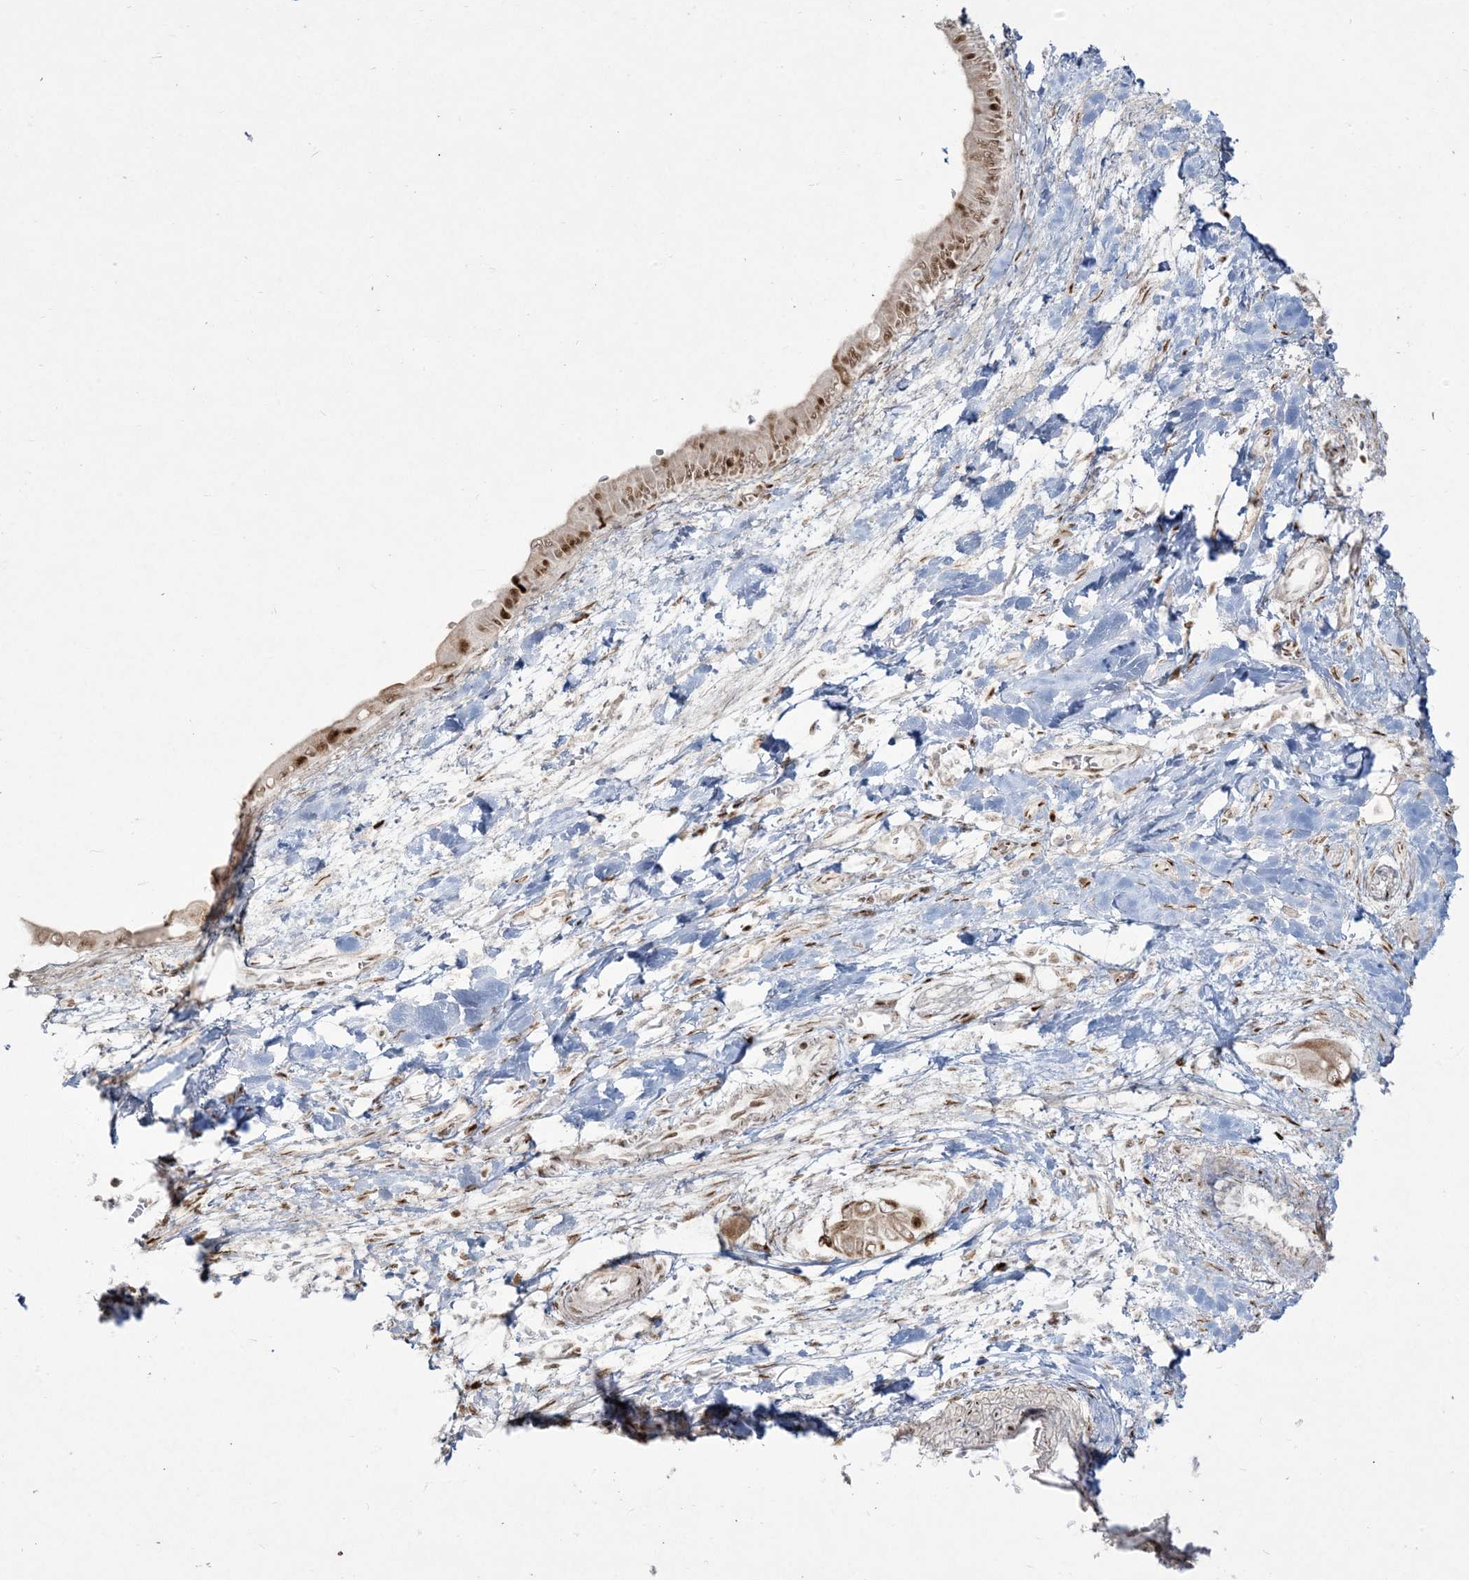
{"staining": {"intensity": "strong", "quantity": ">75%", "location": "nuclear"}, "tissue": "pancreatic cancer", "cell_type": "Tumor cells", "image_type": "cancer", "snomed": [{"axis": "morphology", "description": "Adenocarcinoma, NOS"}, {"axis": "topography", "description": "Pancreas"}], "caption": "Protein expression analysis of pancreatic cancer (adenocarcinoma) reveals strong nuclear expression in approximately >75% of tumor cells. (brown staining indicates protein expression, while blue staining denotes nuclei).", "gene": "RBM10", "patient": {"sex": "male", "age": 68}}